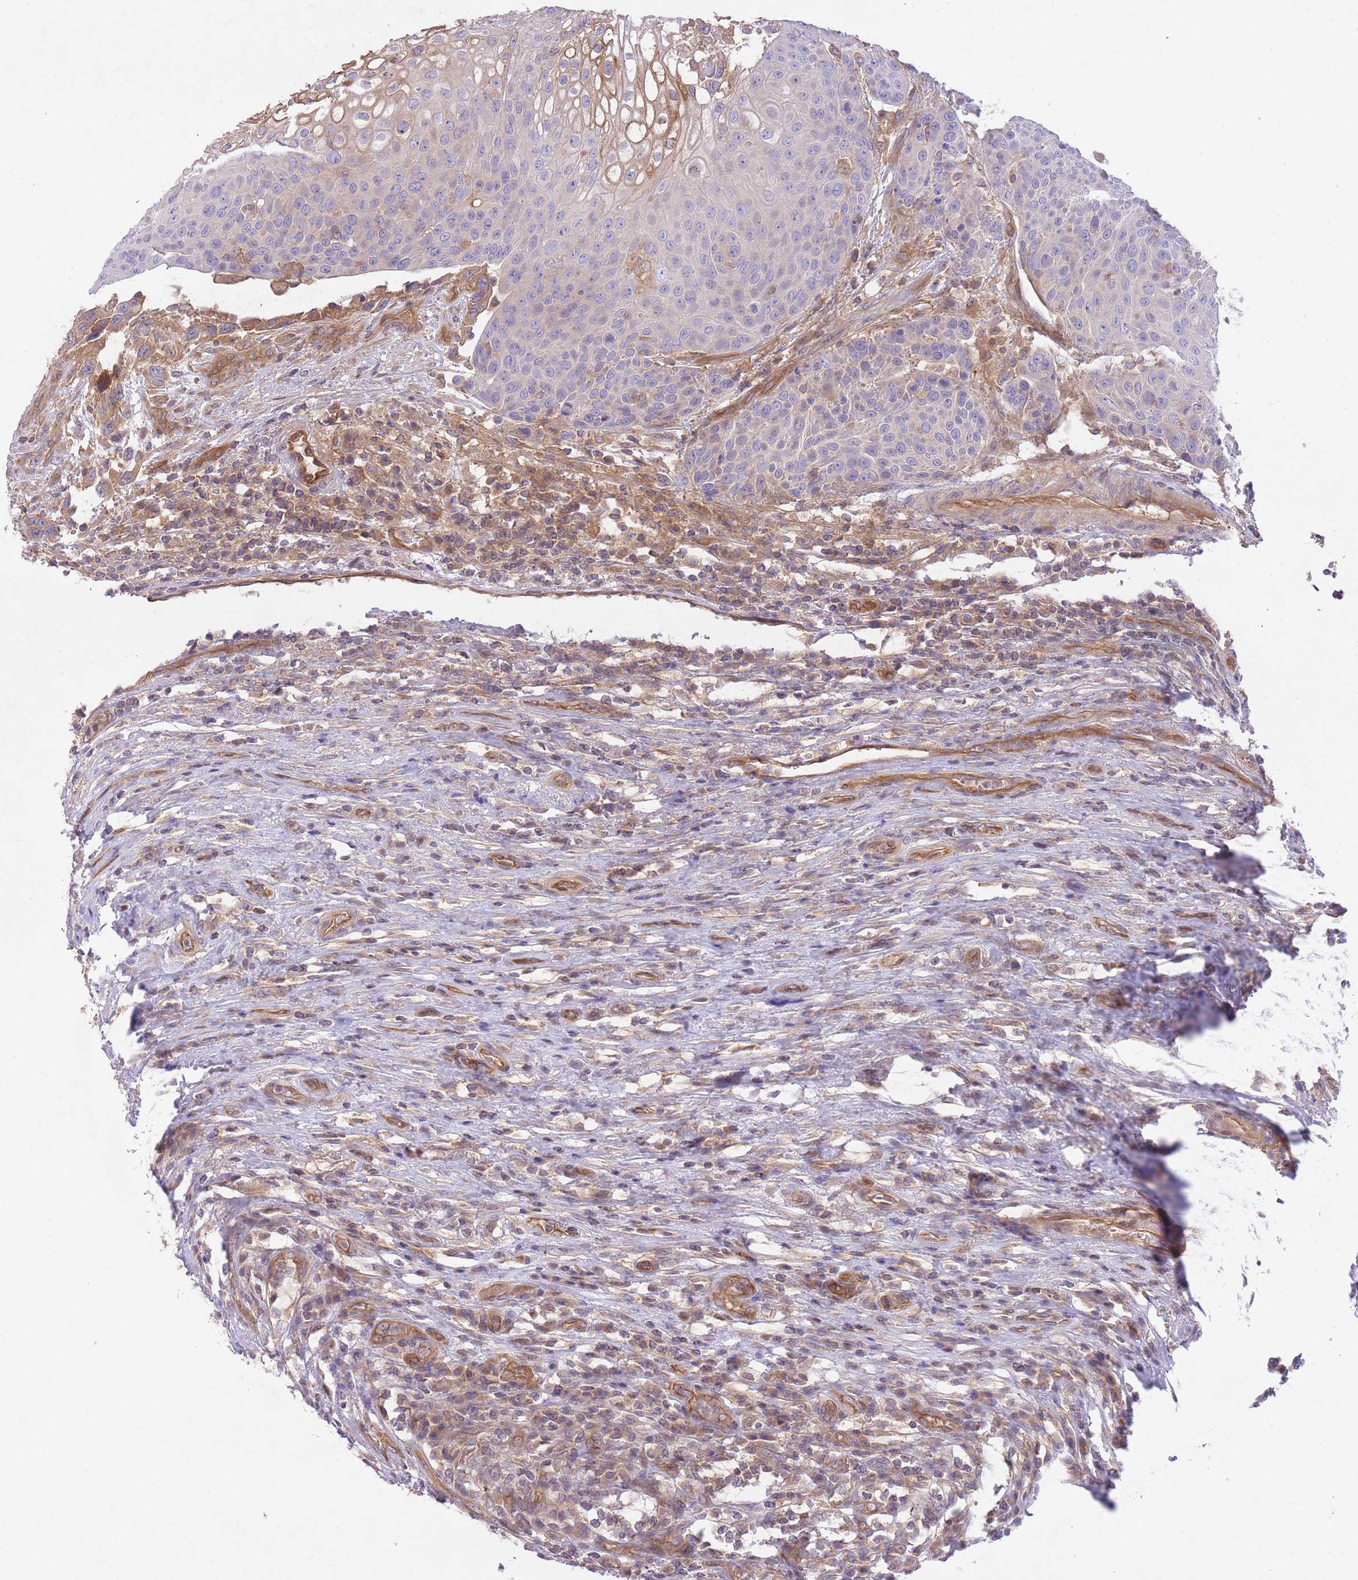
{"staining": {"intensity": "moderate", "quantity": "<25%", "location": "cytoplasmic/membranous"}, "tissue": "urothelial cancer", "cell_type": "Tumor cells", "image_type": "cancer", "snomed": [{"axis": "morphology", "description": "Urothelial carcinoma, High grade"}, {"axis": "topography", "description": "Urinary bladder"}], "caption": "Immunohistochemical staining of urothelial cancer demonstrates moderate cytoplasmic/membranous protein expression in approximately <25% of tumor cells. Immunohistochemistry stains the protein of interest in brown and the nuclei are stained blue.", "gene": "PREP", "patient": {"sex": "female", "age": 70}}